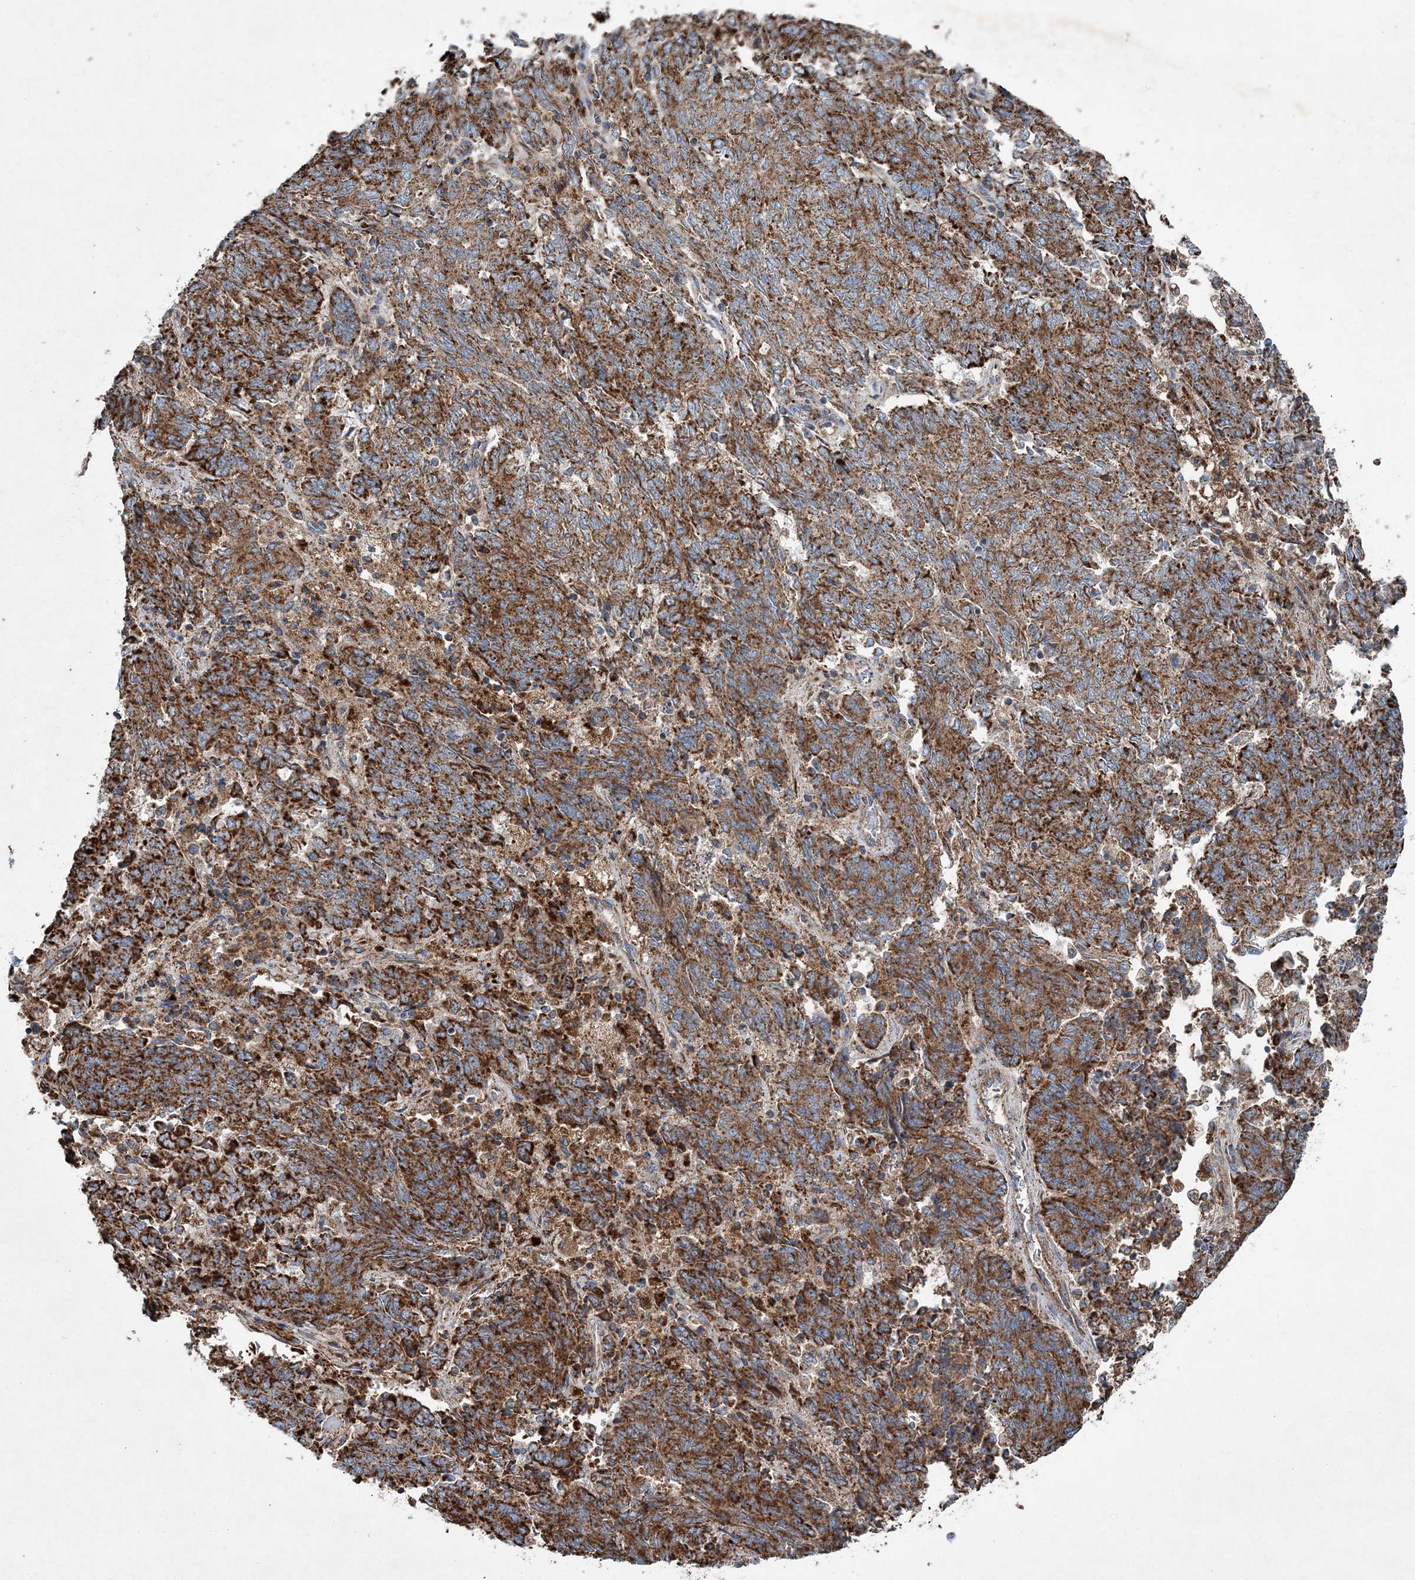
{"staining": {"intensity": "strong", "quantity": ">75%", "location": "cytoplasmic/membranous"}, "tissue": "endometrial cancer", "cell_type": "Tumor cells", "image_type": "cancer", "snomed": [{"axis": "morphology", "description": "Adenocarcinoma, NOS"}, {"axis": "topography", "description": "Endometrium"}], "caption": "This micrograph demonstrates IHC staining of human endometrial cancer (adenocarcinoma), with high strong cytoplasmic/membranous staining in approximately >75% of tumor cells.", "gene": "SPAG16", "patient": {"sex": "female", "age": 80}}